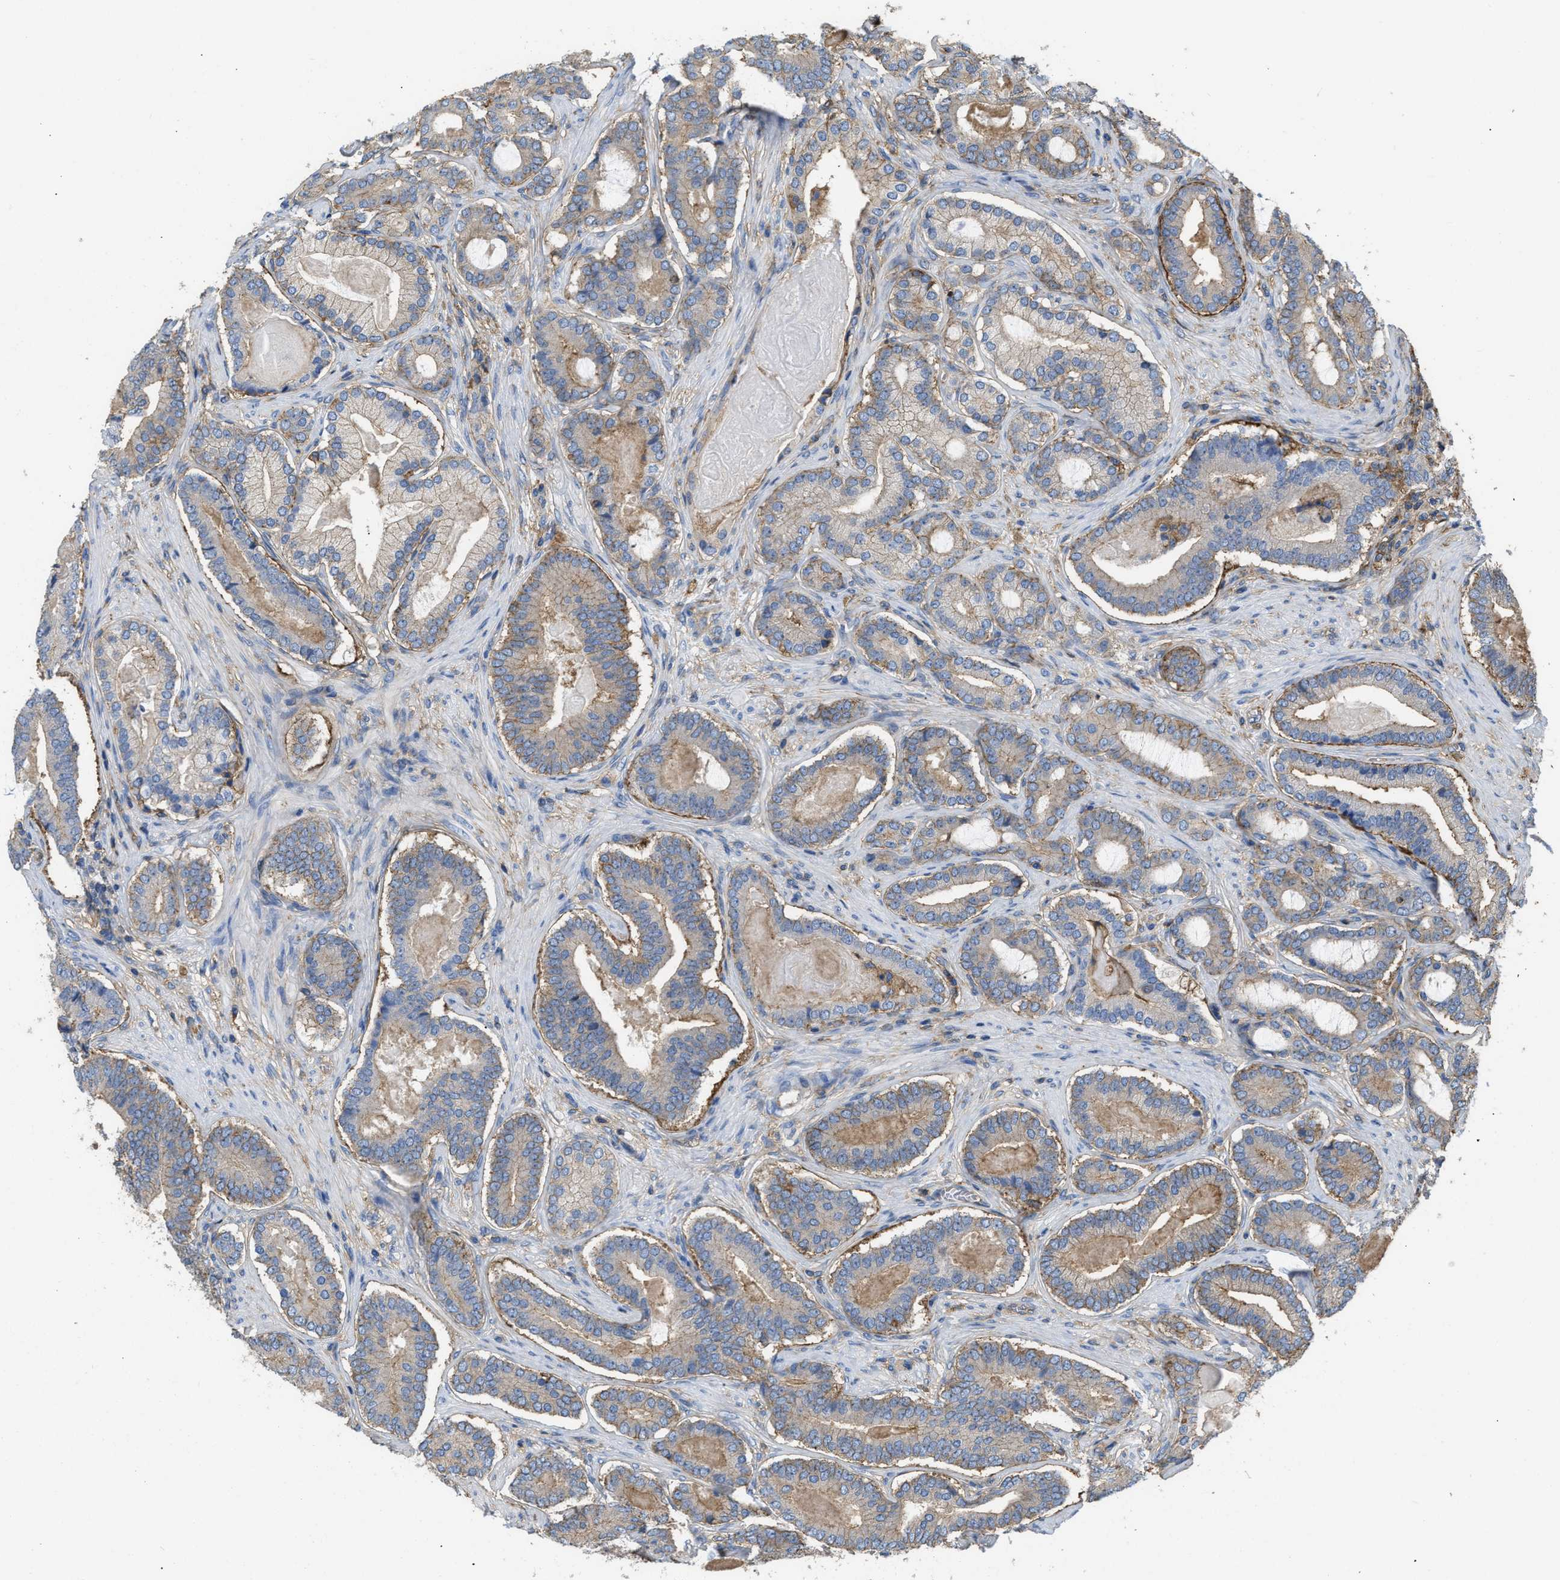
{"staining": {"intensity": "weak", "quantity": ">75%", "location": "cytoplasmic/membranous"}, "tissue": "prostate cancer", "cell_type": "Tumor cells", "image_type": "cancer", "snomed": [{"axis": "morphology", "description": "Adenocarcinoma, High grade"}, {"axis": "topography", "description": "Prostate"}], "caption": "A micrograph showing weak cytoplasmic/membranous positivity in approximately >75% of tumor cells in prostate cancer (adenocarcinoma (high-grade)), as visualized by brown immunohistochemical staining.", "gene": "GNB4", "patient": {"sex": "male", "age": 60}}